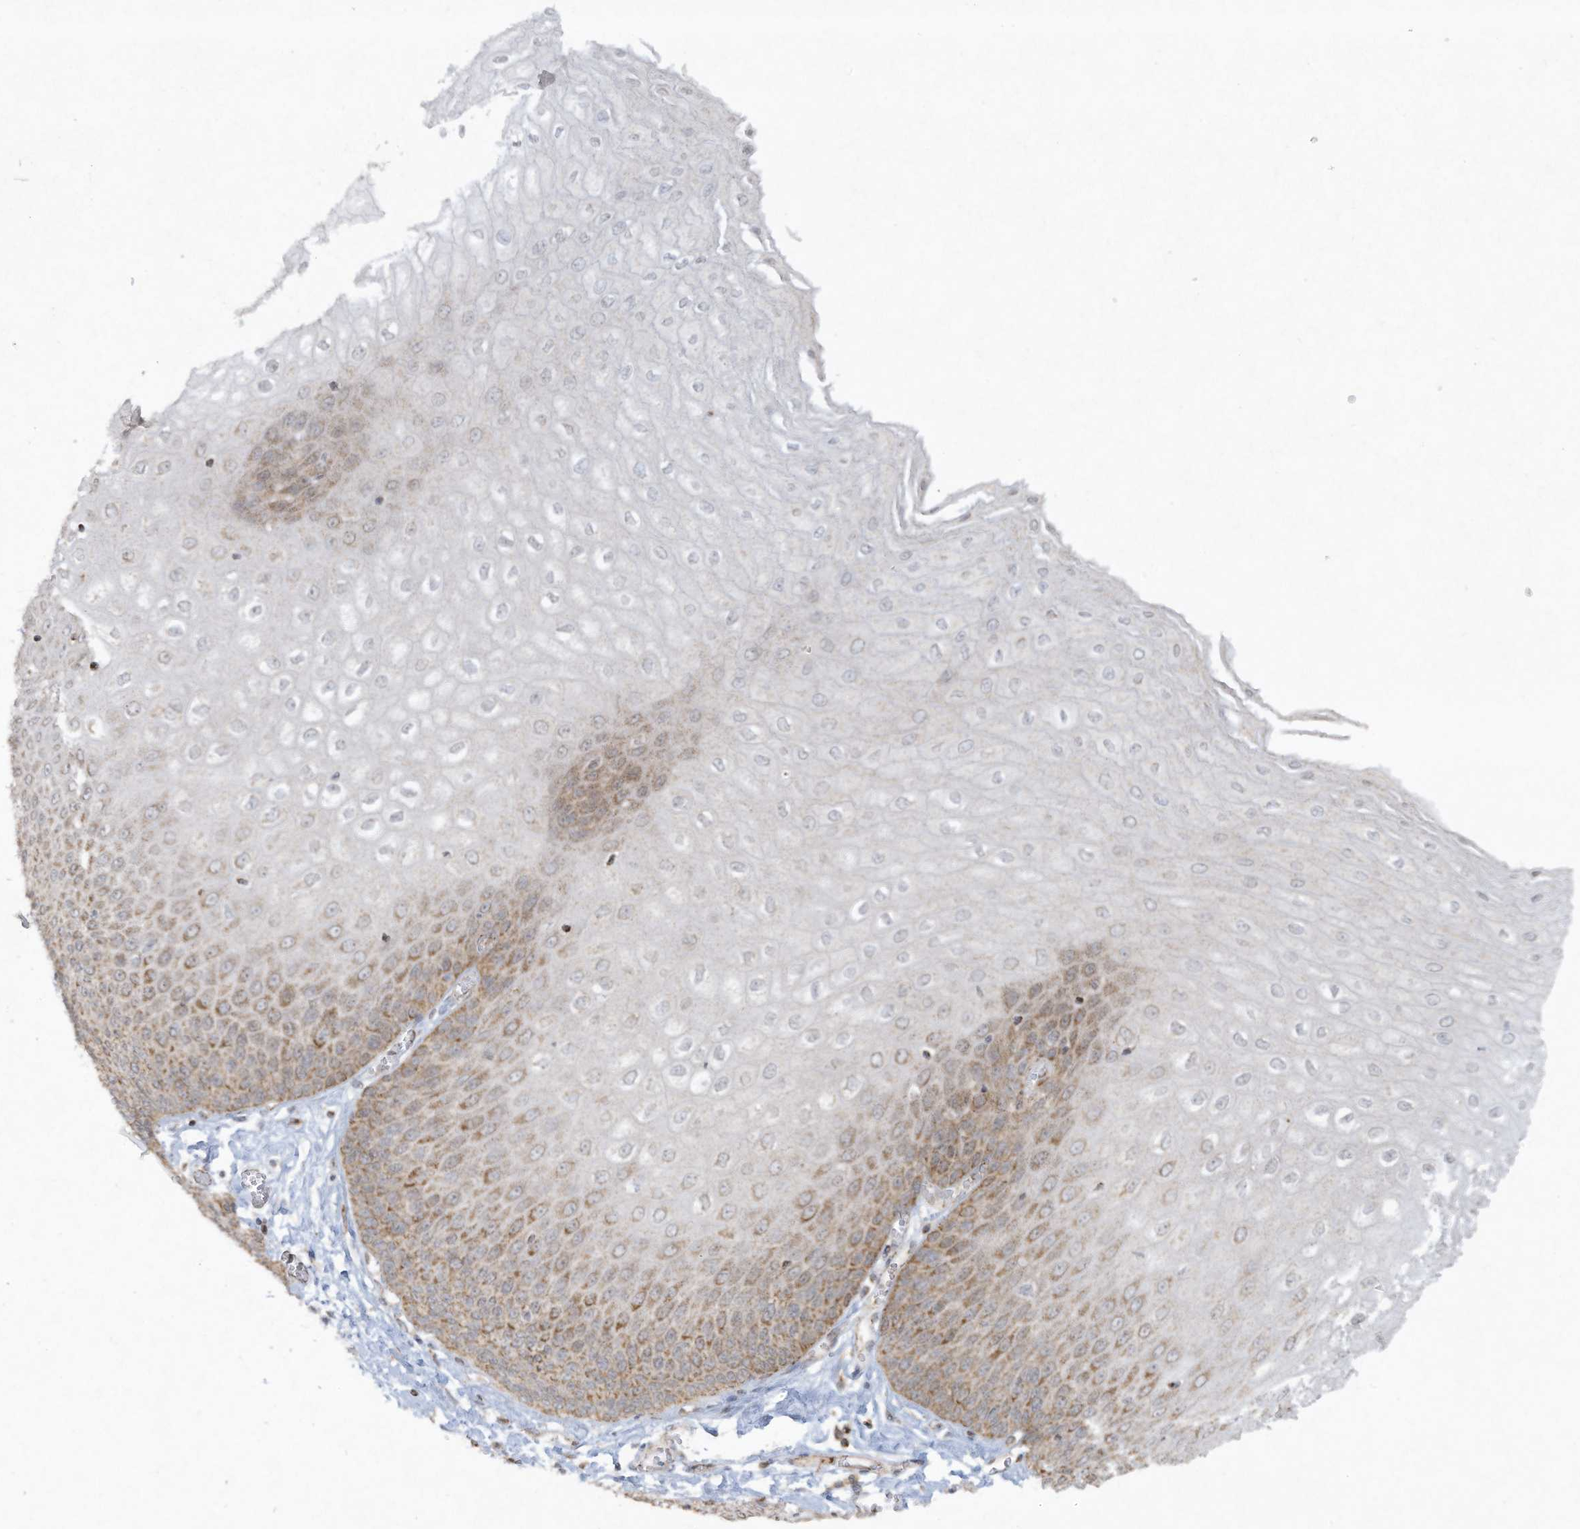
{"staining": {"intensity": "moderate", "quantity": "25%-75%", "location": "cytoplasmic/membranous"}, "tissue": "esophagus", "cell_type": "Squamous epithelial cells", "image_type": "normal", "snomed": [{"axis": "morphology", "description": "Normal tissue, NOS"}, {"axis": "topography", "description": "Esophagus"}], "caption": "A high-resolution photomicrograph shows IHC staining of normal esophagus, which shows moderate cytoplasmic/membranous expression in approximately 25%-75% of squamous epithelial cells.", "gene": "CHRNA4", "patient": {"sex": "male", "age": 60}}